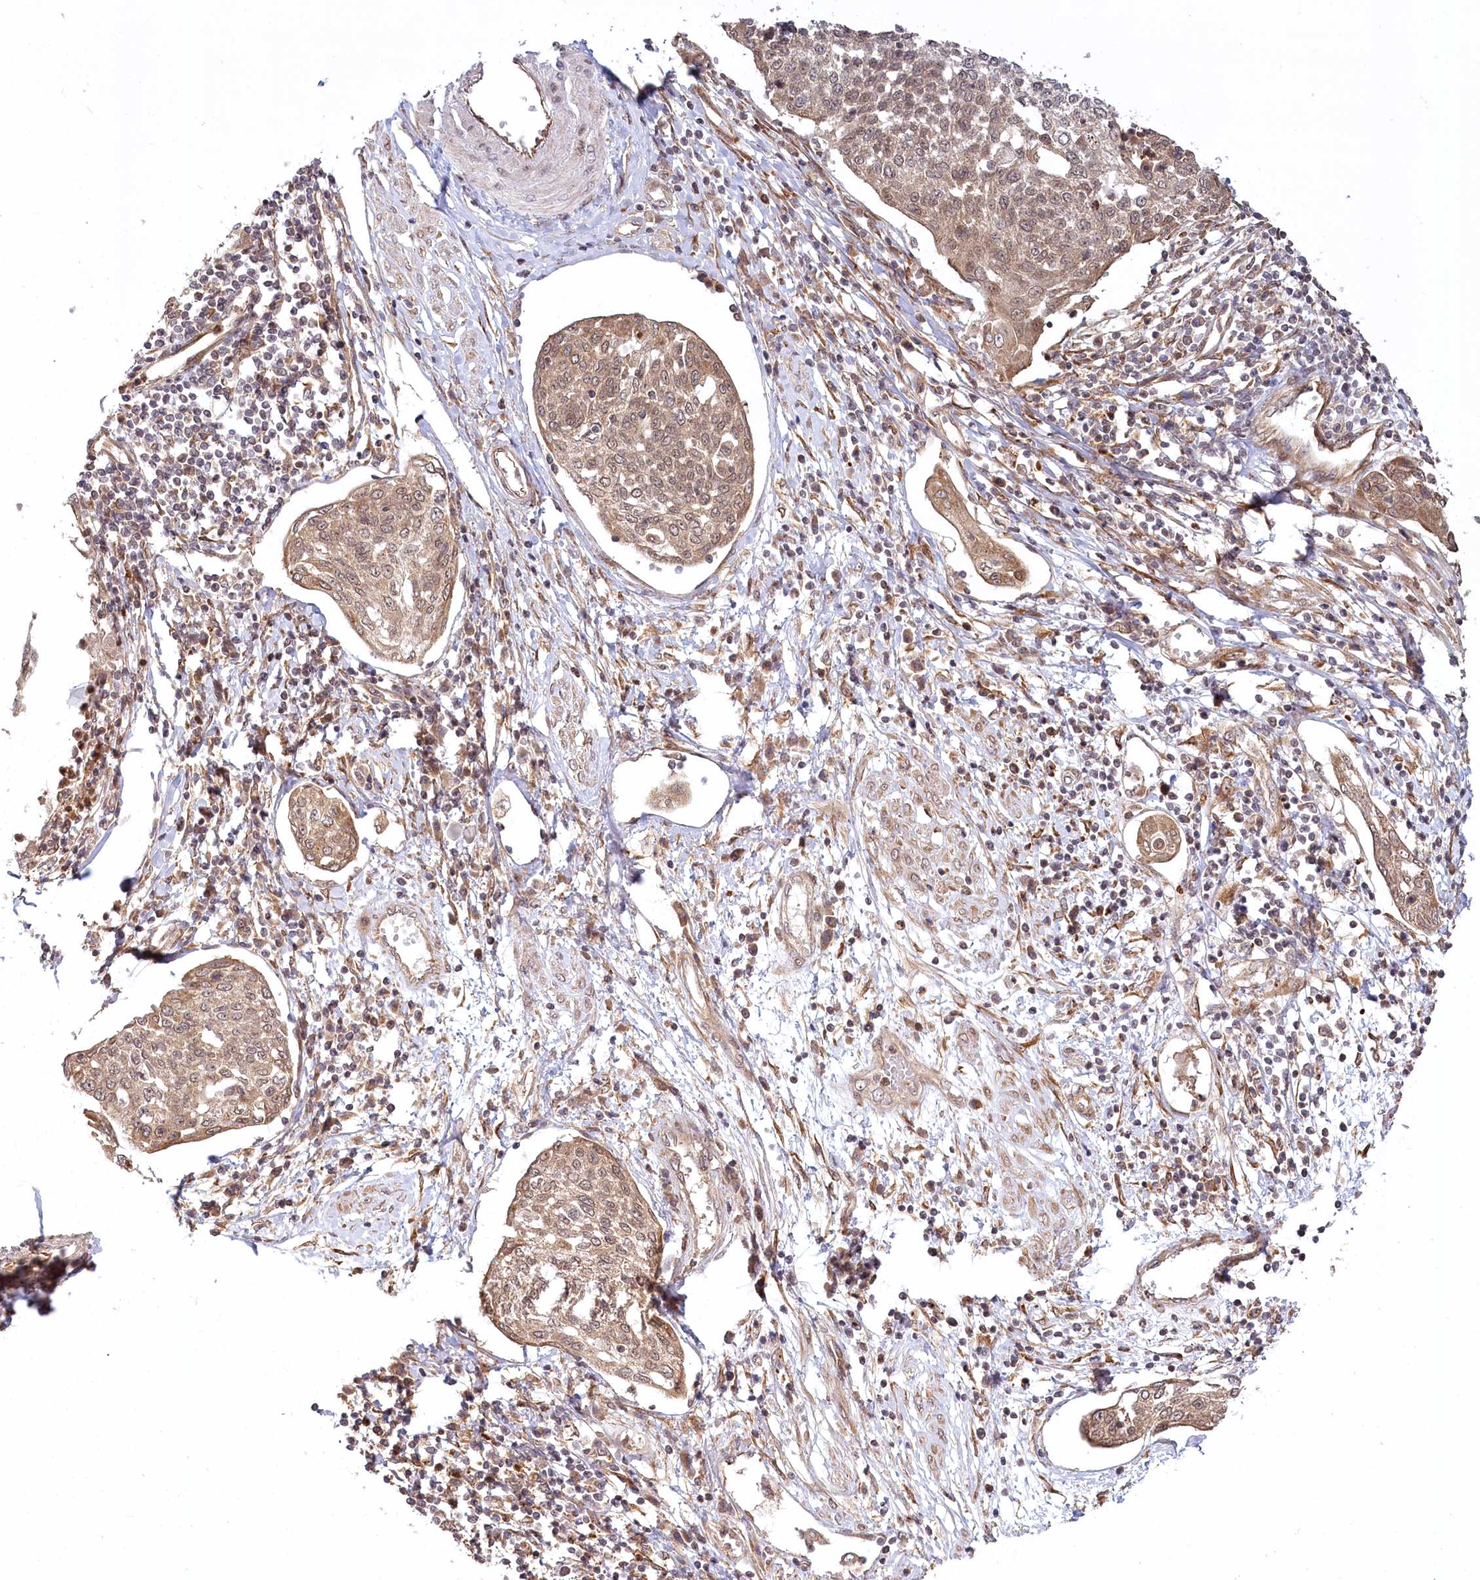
{"staining": {"intensity": "moderate", "quantity": ">75%", "location": "cytoplasmic/membranous,nuclear"}, "tissue": "cervical cancer", "cell_type": "Tumor cells", "image_type": "cancer", "snomed": [{"axis": "morphology", "description": "Squamous cell carcinoma, NOS"}, {"axis": "topography", "description": "Cervix"}], "caption": "Protein staining of squamous cell carcinoma (cervical) tissue exhibits moderate cytoplasmic/membranous and nuclear expression in approximately >75% of tumor cells.", "gene": "CEP70", "patient": {"sex": "female", "age": 34}}